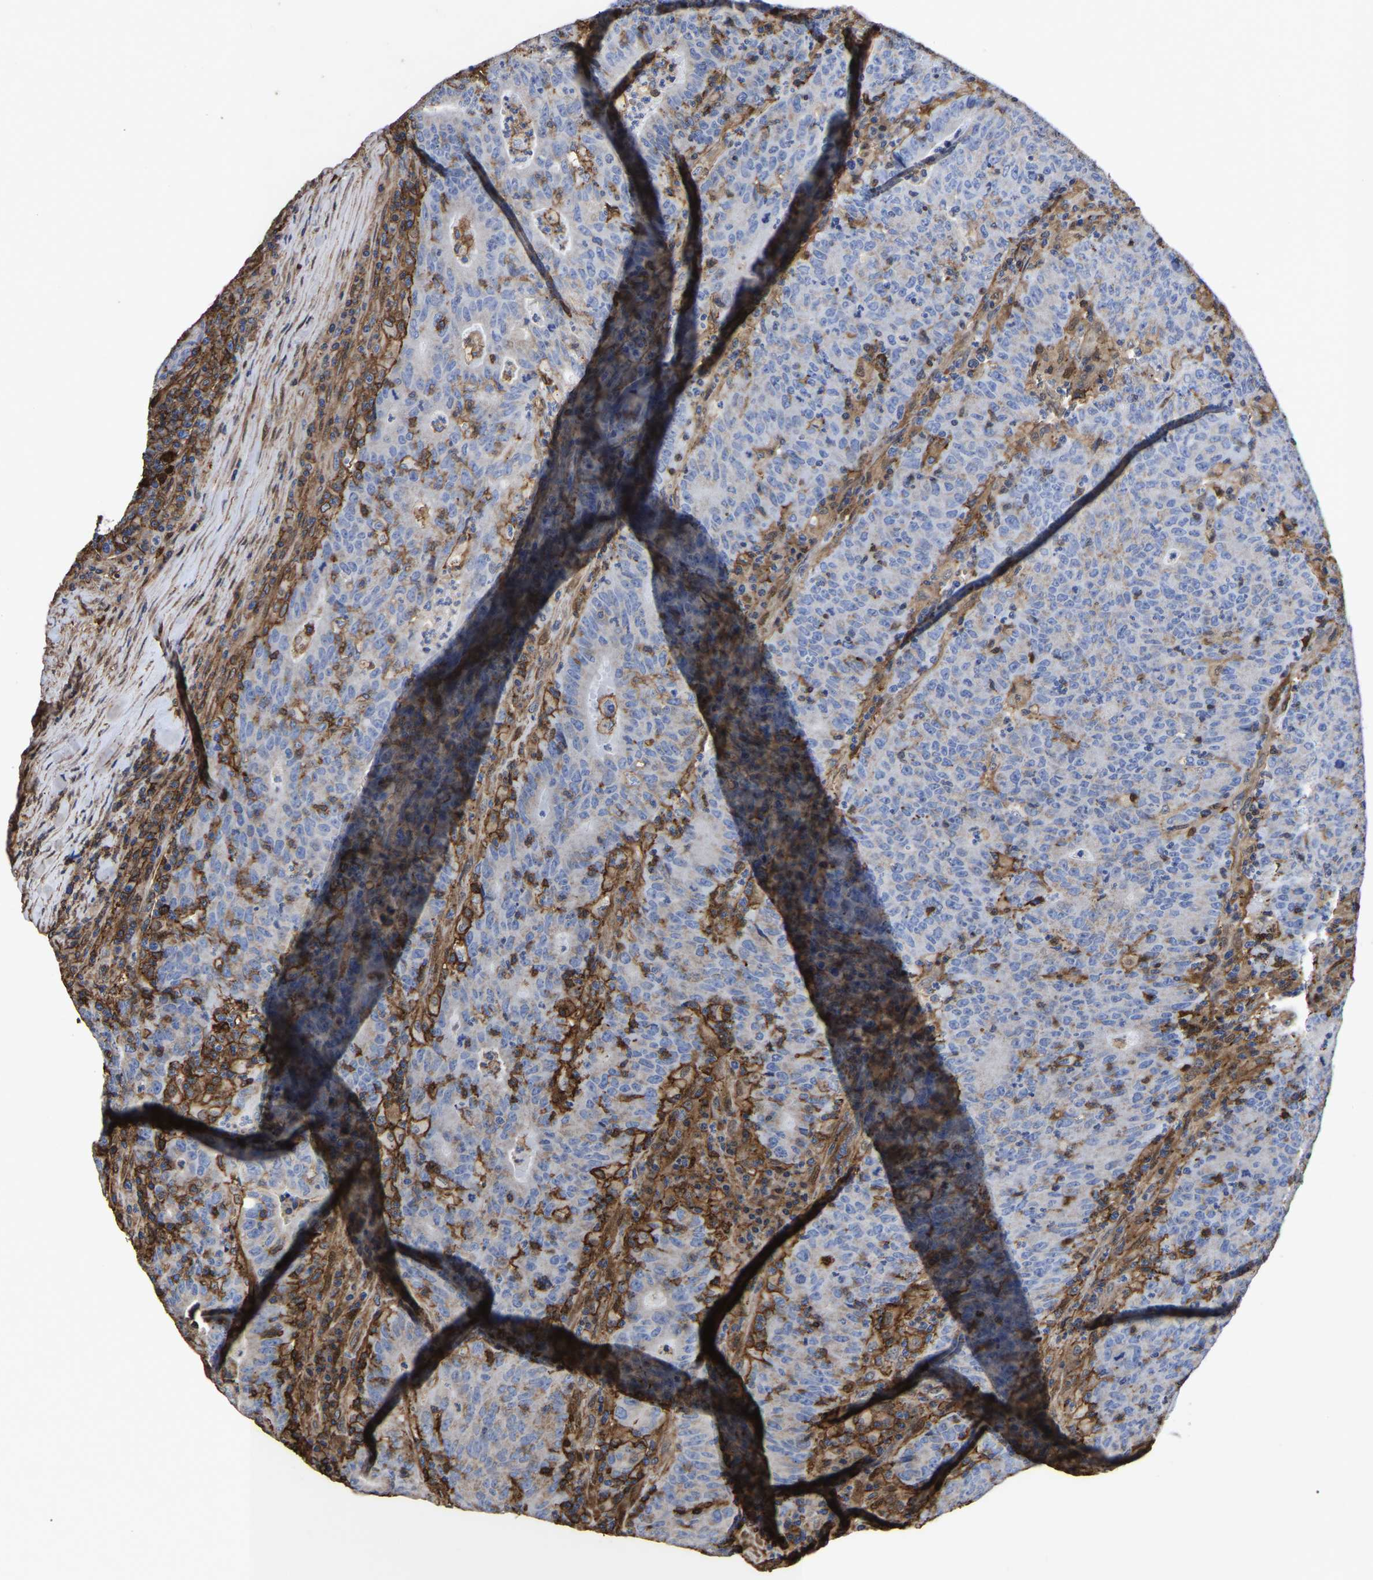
{"staining": {"intensity": "negative", "quantity": "none", "location": "none"}, "tissue": "colorectal cancer", "cell_type": "Tumor cells", "image_type": "cancer", "snomed": [{"axis": "morphology", "description": "Adenocarcinoma, NOS"}, {"axis": "topography", "description": "Colon"}], "caption": "Tumor cells show no significant positivity in adenocarcinoma (colorectal).", "gene": "LIF", "patient": {"sex": "female", "age": 75}}